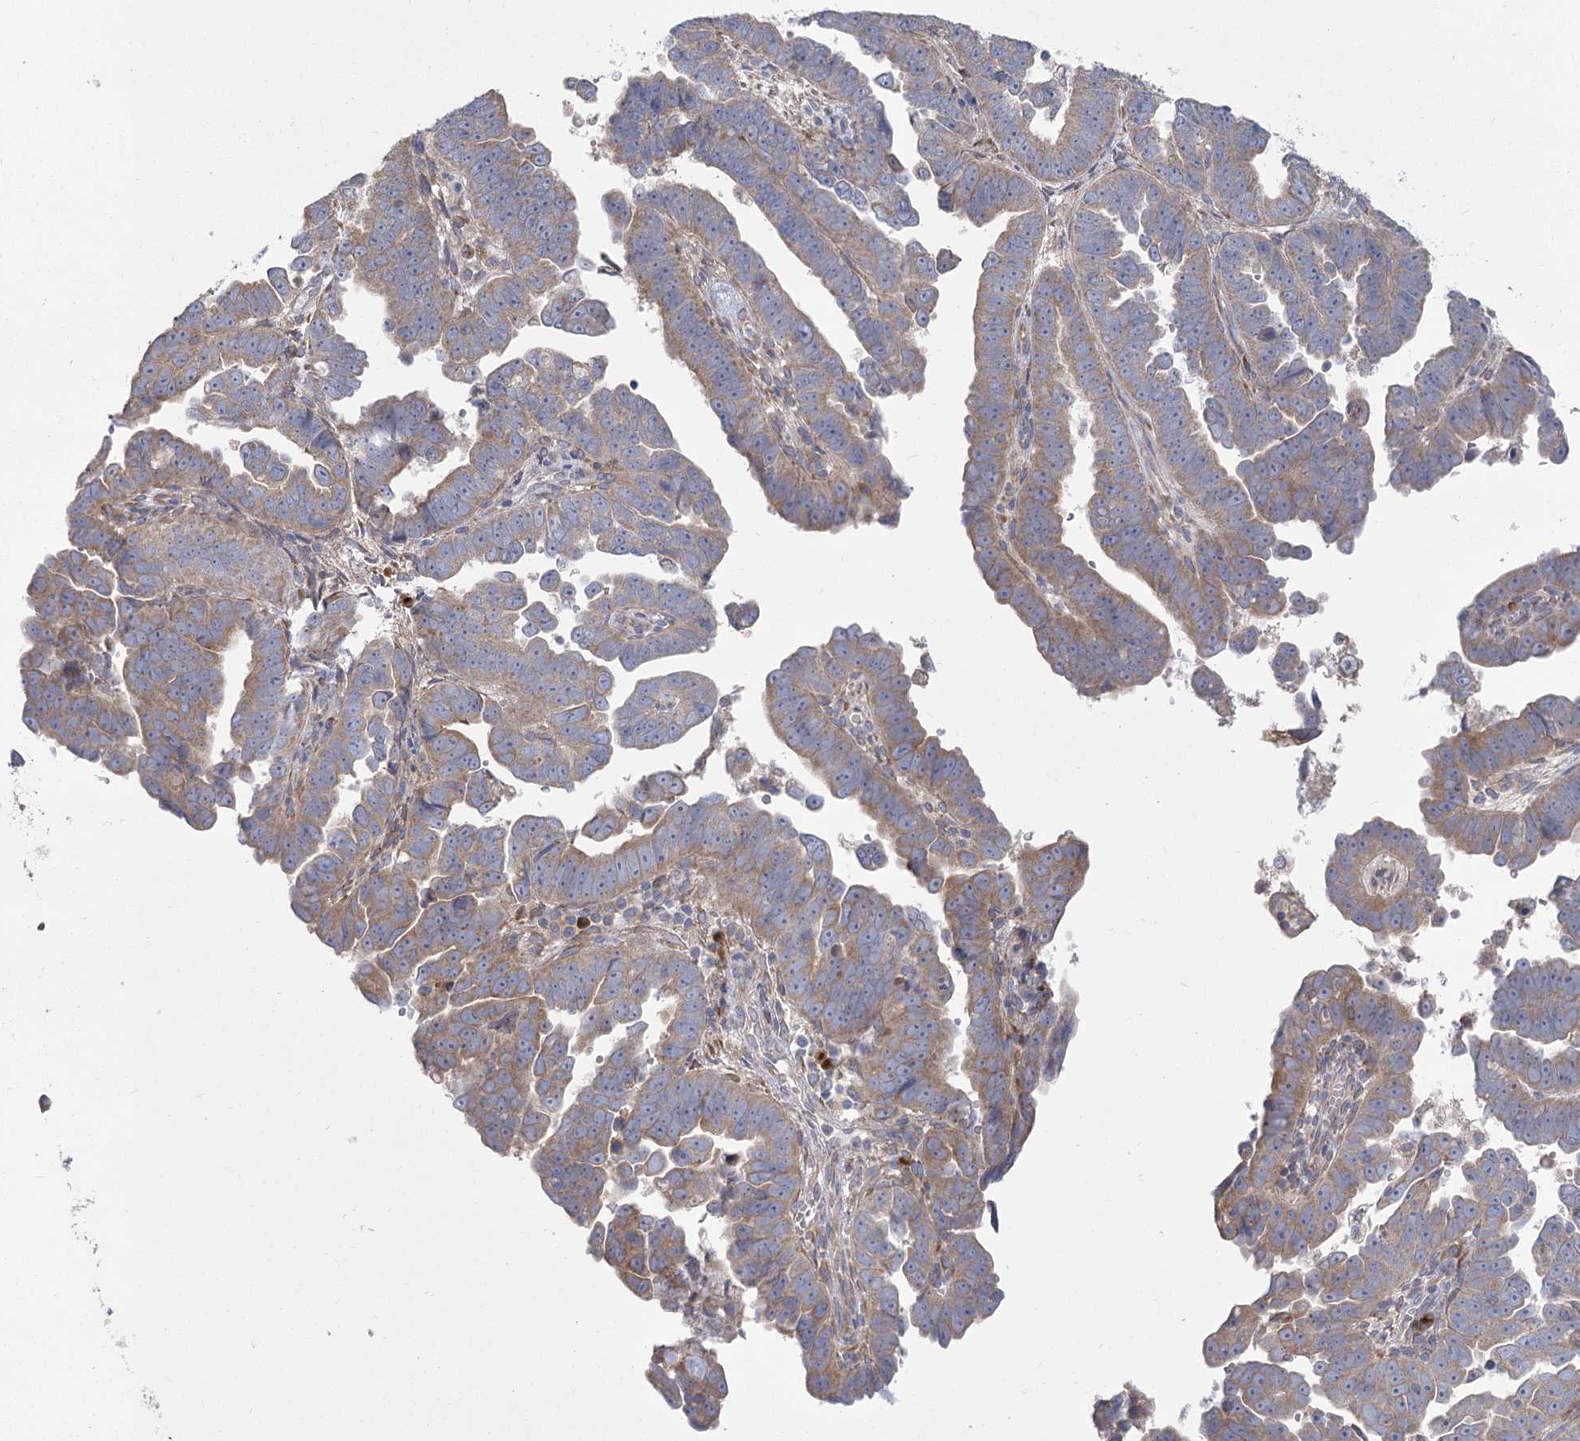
{"staining": {"intensity": "weak", "quantity": ">75%", "location": "cytoplasmic/membranous"}, "tissue": "endometrial cancer", "cell_type": "Tumor cells", "image_type": "cancer", "snomed": [{"axis": "morphology", "description": "Adenocarcinoma, NOS"}, {"axis": "topography", "description": "Endometrium"}], "caption": "Adenocarcinoma (endometrial) was stained to show a protein in brown. There is low levels of weak cytoplasmic/membranous positivity in approximately >75% of tumor cells.", "gene": "CNTLN", "patient": {"sex": "female", "age": 75}}